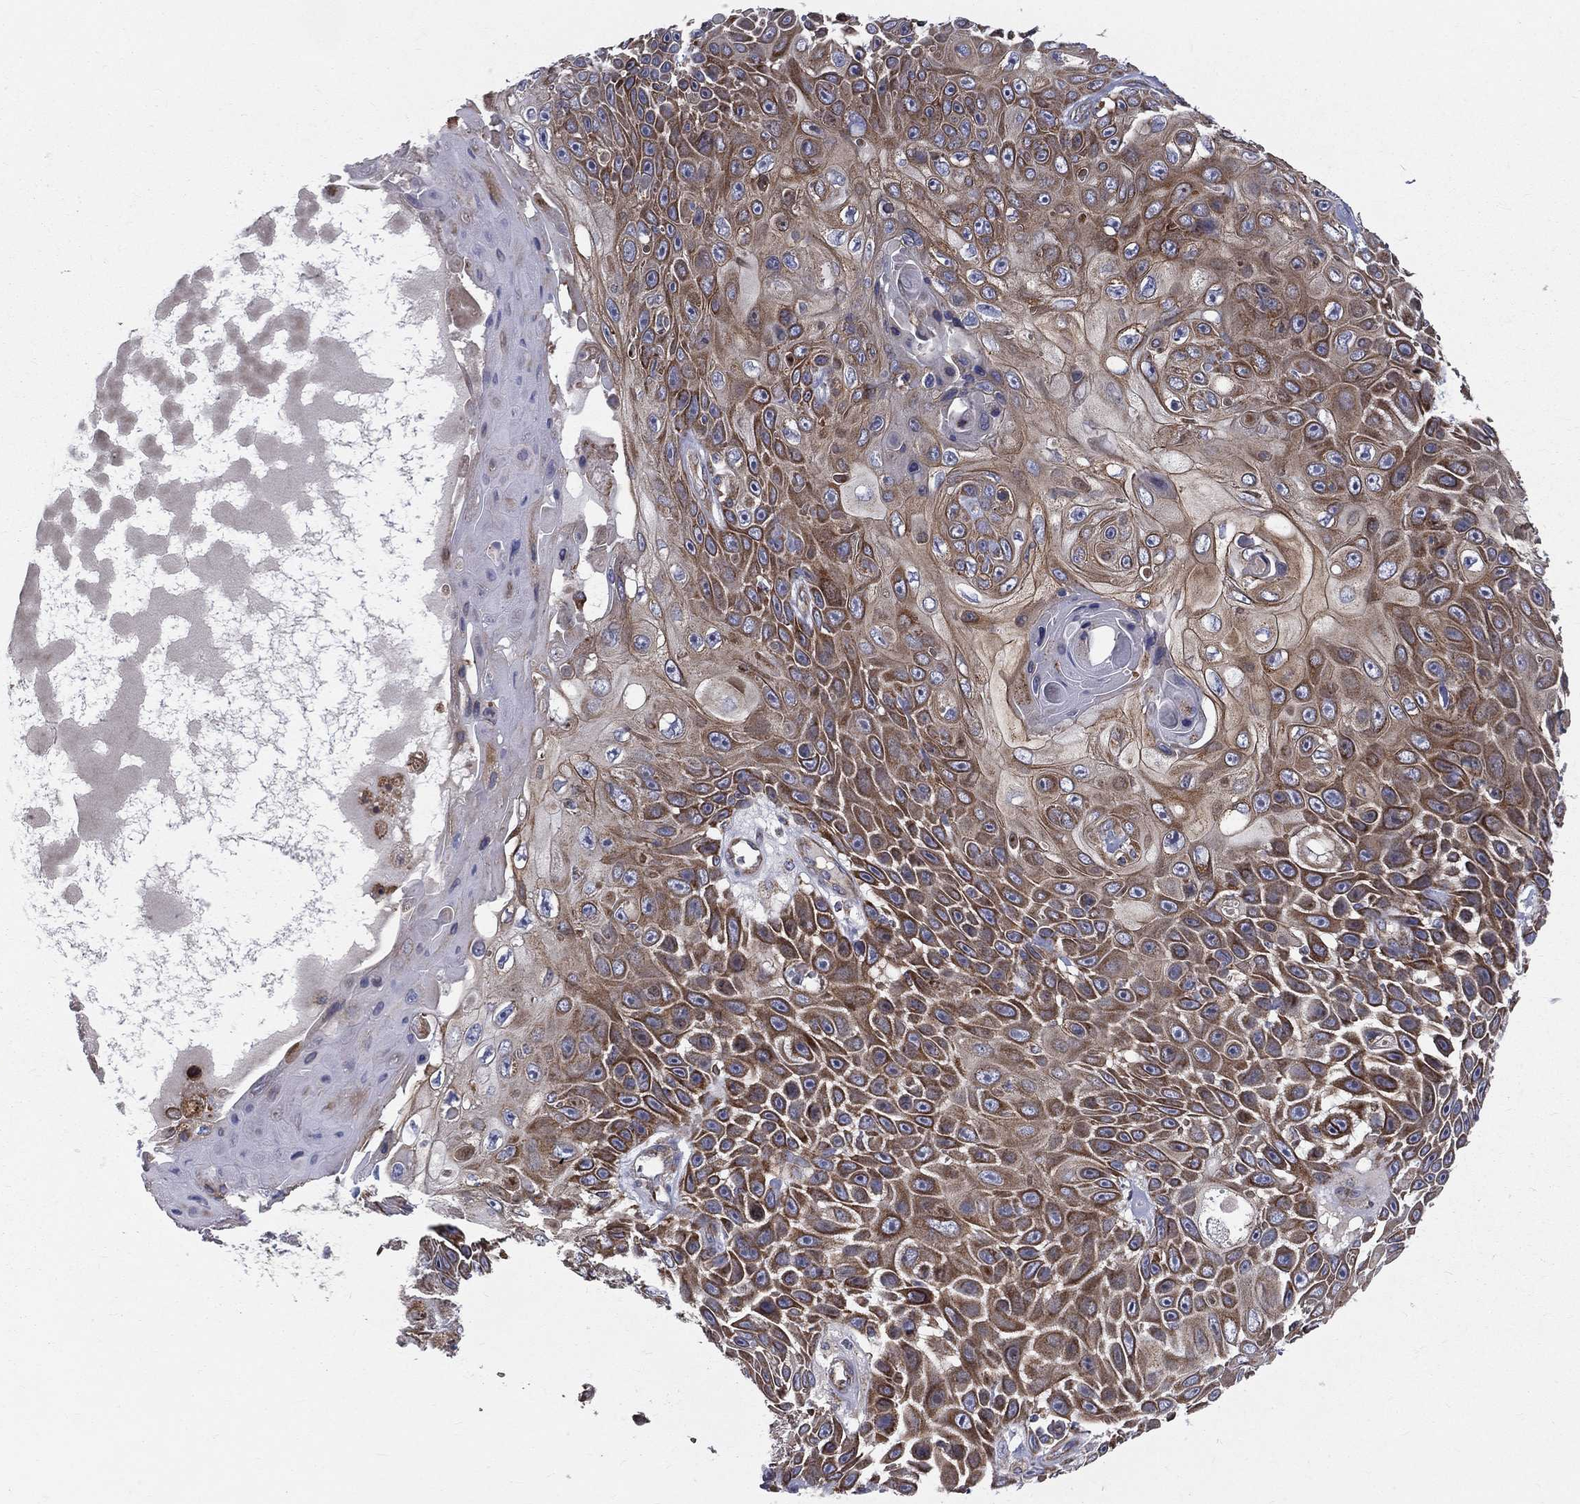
{"staining": {"intensity": "strong", "quantity": ">75%", "location": "cytoplasmic/membranous"}, "tissue": "skin cancer", "cell_type": "Tumor cells", "image_type": "cancer", "snomed": [{"axis": "morphology", "description": "Squamous cell carcinoma, NOS"}, {"axis": "topography", "description": "Skin"}], "caption": "Immunohistochemistry (IHC) (DAB) staining of skin squamous cell carcinoma demonstrates strong cytoplasmic/membranous protein positivity in about >75% of tumor cells.", "gene": "MIX23", "patient": {"sex": "male", "age": 82}}